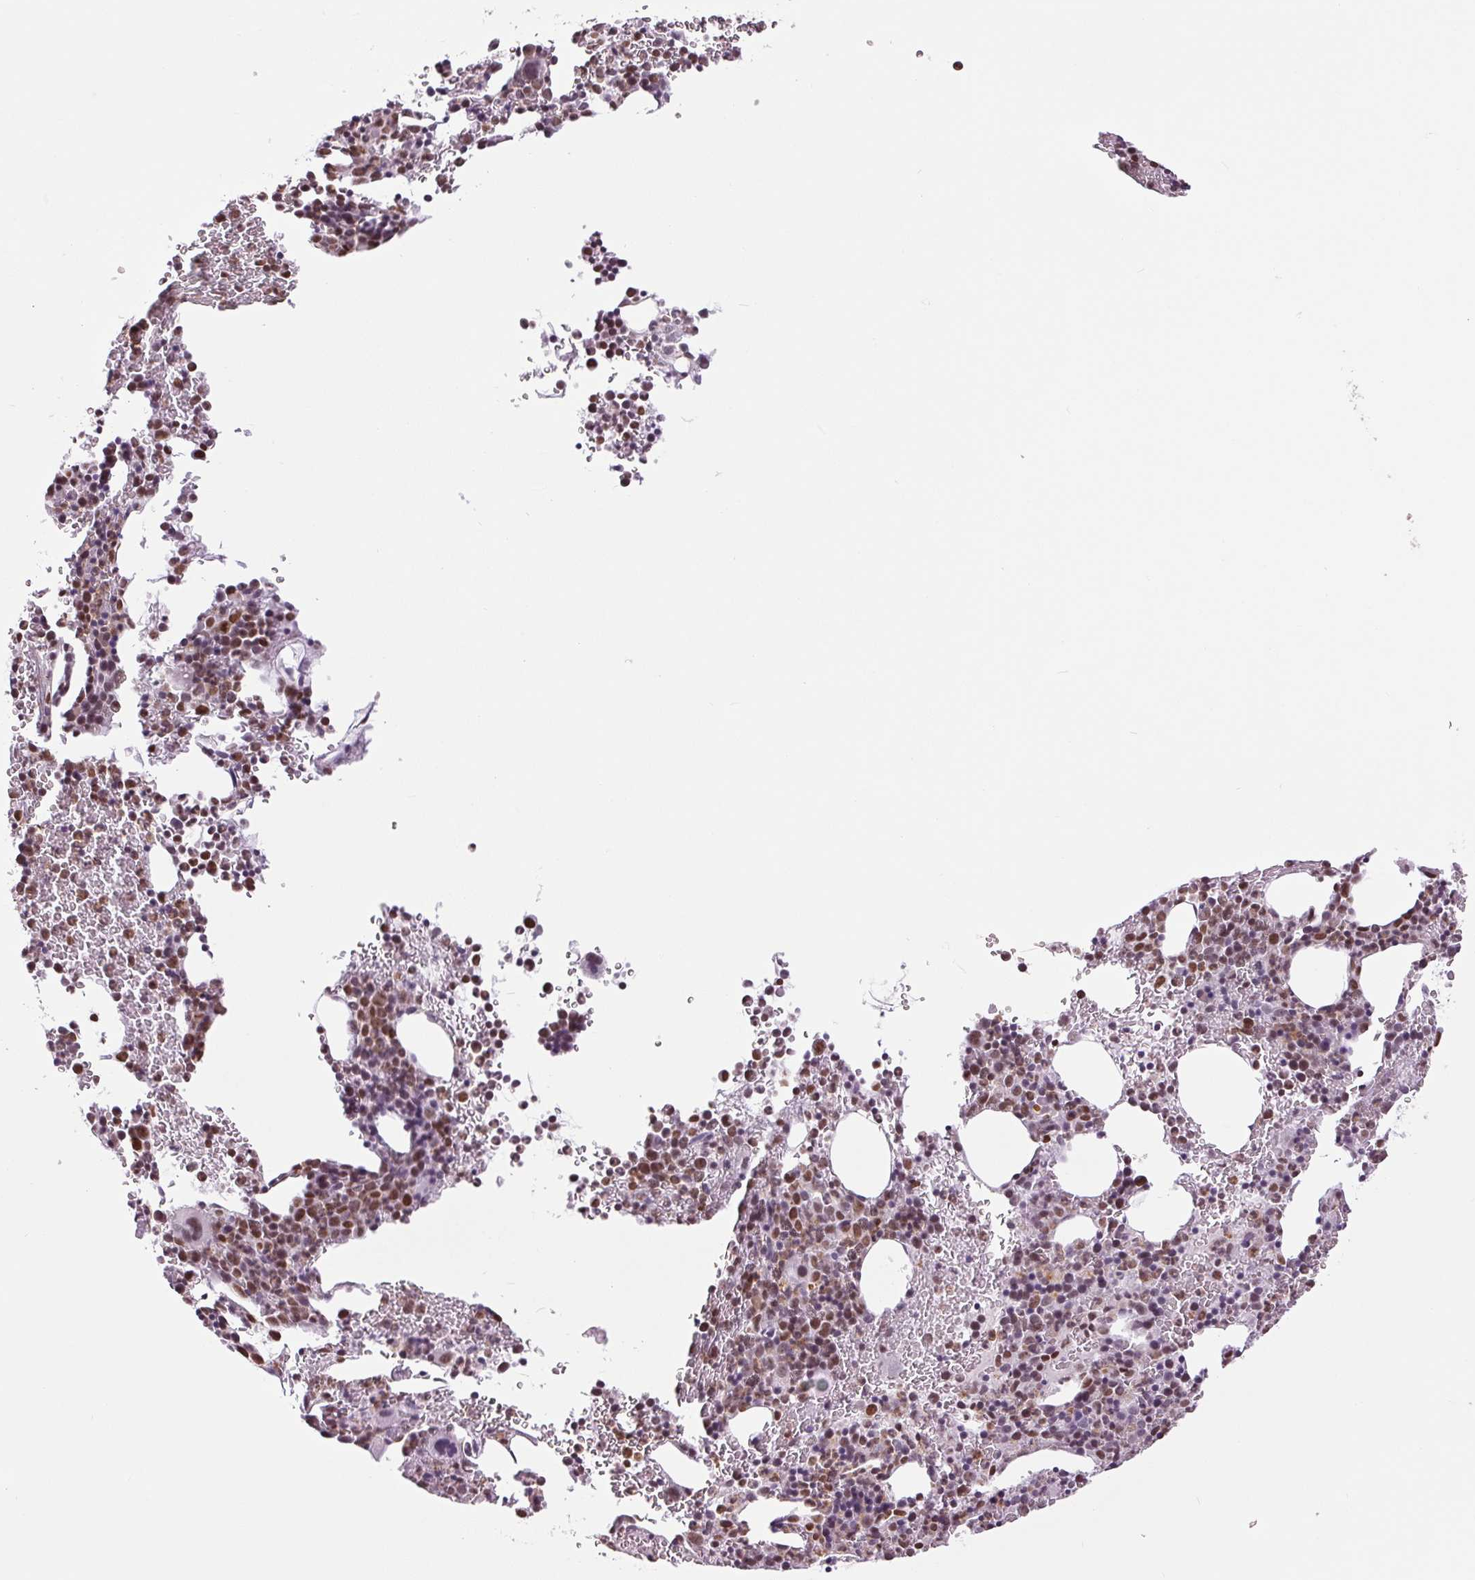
{"staining": {"intensity": "moderate", "quantity": "25%-75%", "location": "nuclear"}, "tissue": "bone marrow", "cell_type": "Hematopoietic cells", "image_type": "normal", "snomed": [{"axis": "morphology", "description": "Normal tissue, NOS"}, {"axis": "topography", "description": "Bone marrow"}], "caption": "Brown immunohistochemical staining in unremarkable bone marrow demonstrates moderate nuclear staining in about 25%-75% of hematopoietic cells. Ihc stains the protein in brown and the nuclei are stained blue.", "gene": "SMIM6", "patient": {"sex": "male", "age": 63}}